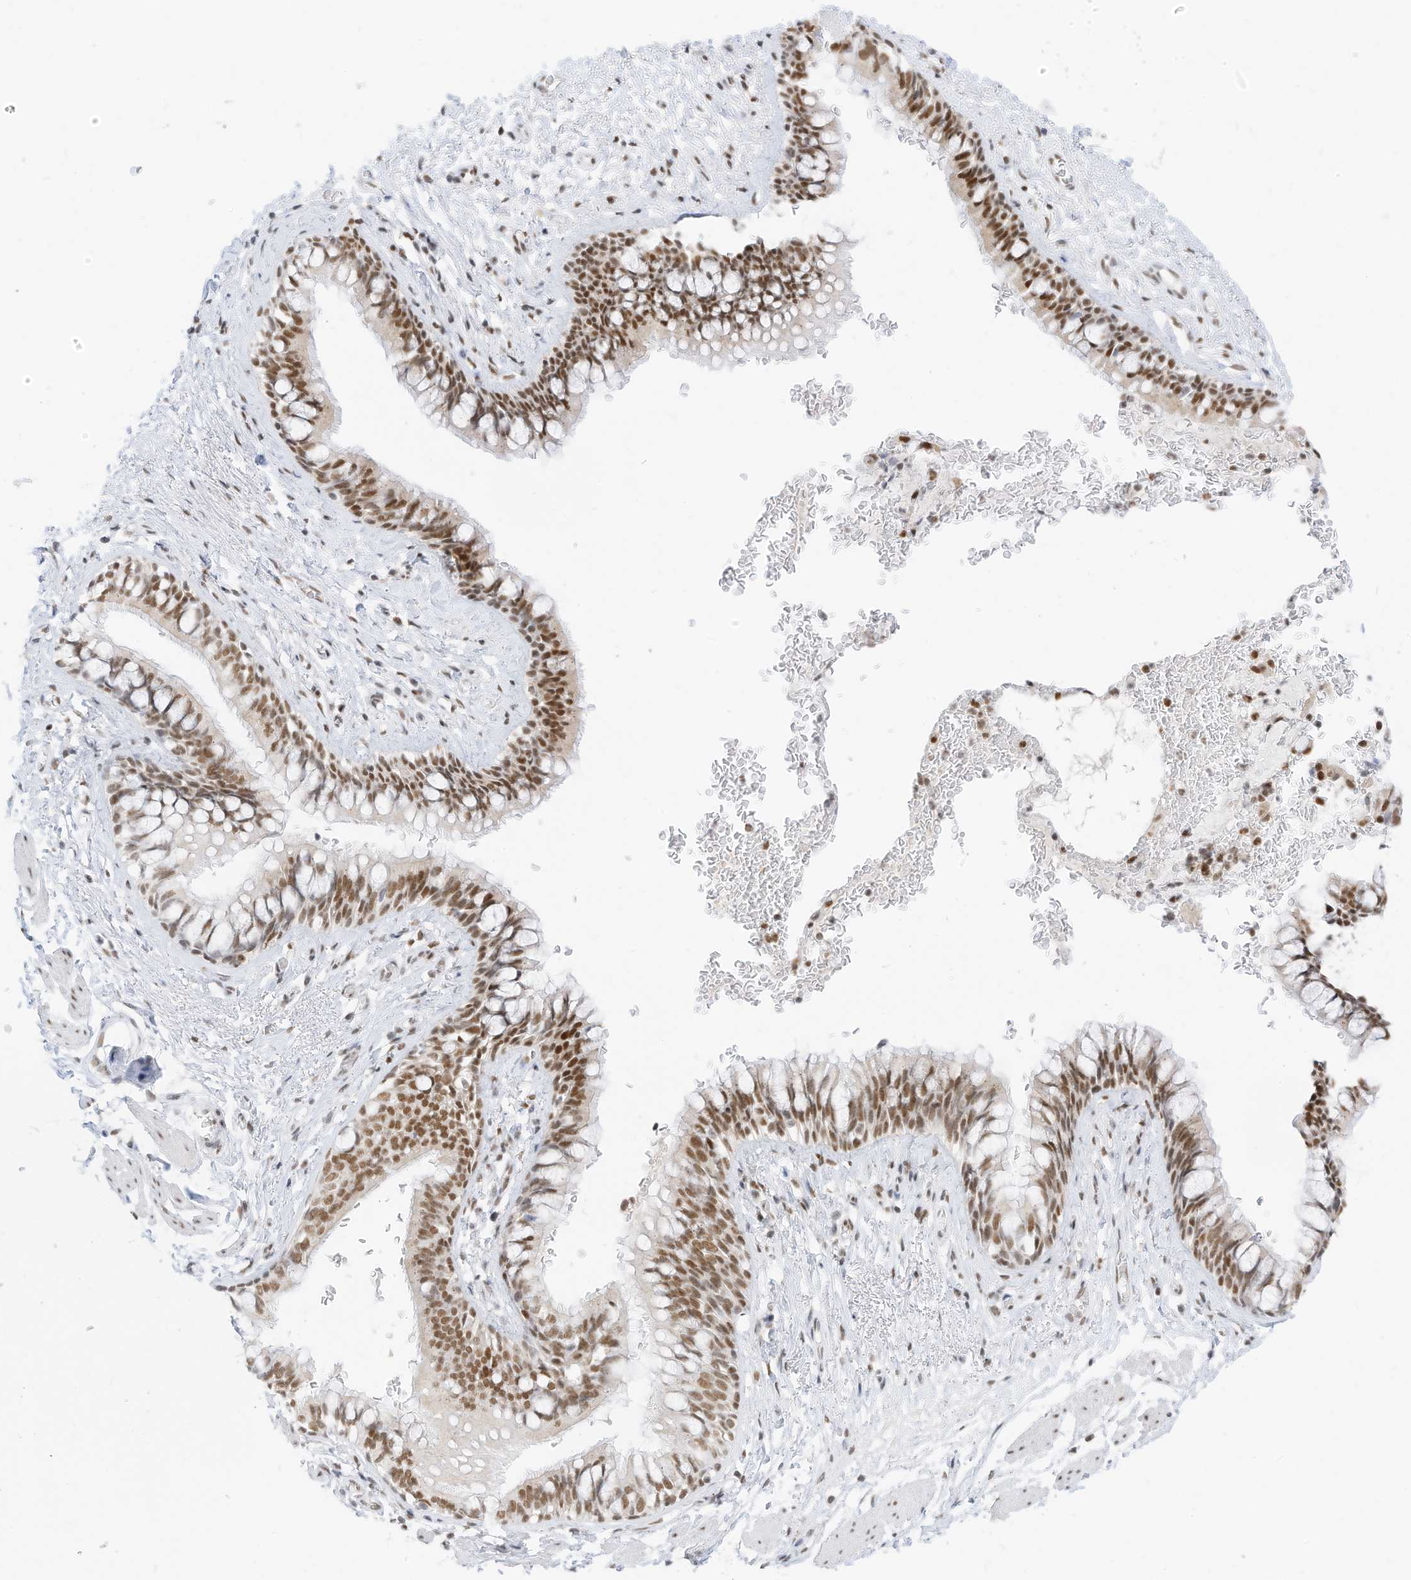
{"staining": {"intensity": "moderate", "quantity": ">75%", "location": "nuclear"}, "tissue": "bronchus", "cell_type": "Respiratory epithelial cells", "image_type": "normal", "snomed": [{"axis": "morphology", "description": "Normal tissue, NOS"}, {"axis": "topography", "description": "Cartilage tissue"}, {"axis": "topography", "description": "Bronchus"}], "caption": "This is an image of immunohistochemistry staining of benign bronchus, which shows moderate expression in the nuclear of respiratory epithelial cells.", "gene": "SMARCA2", "patient": {"sex": "female", "age": 36}}